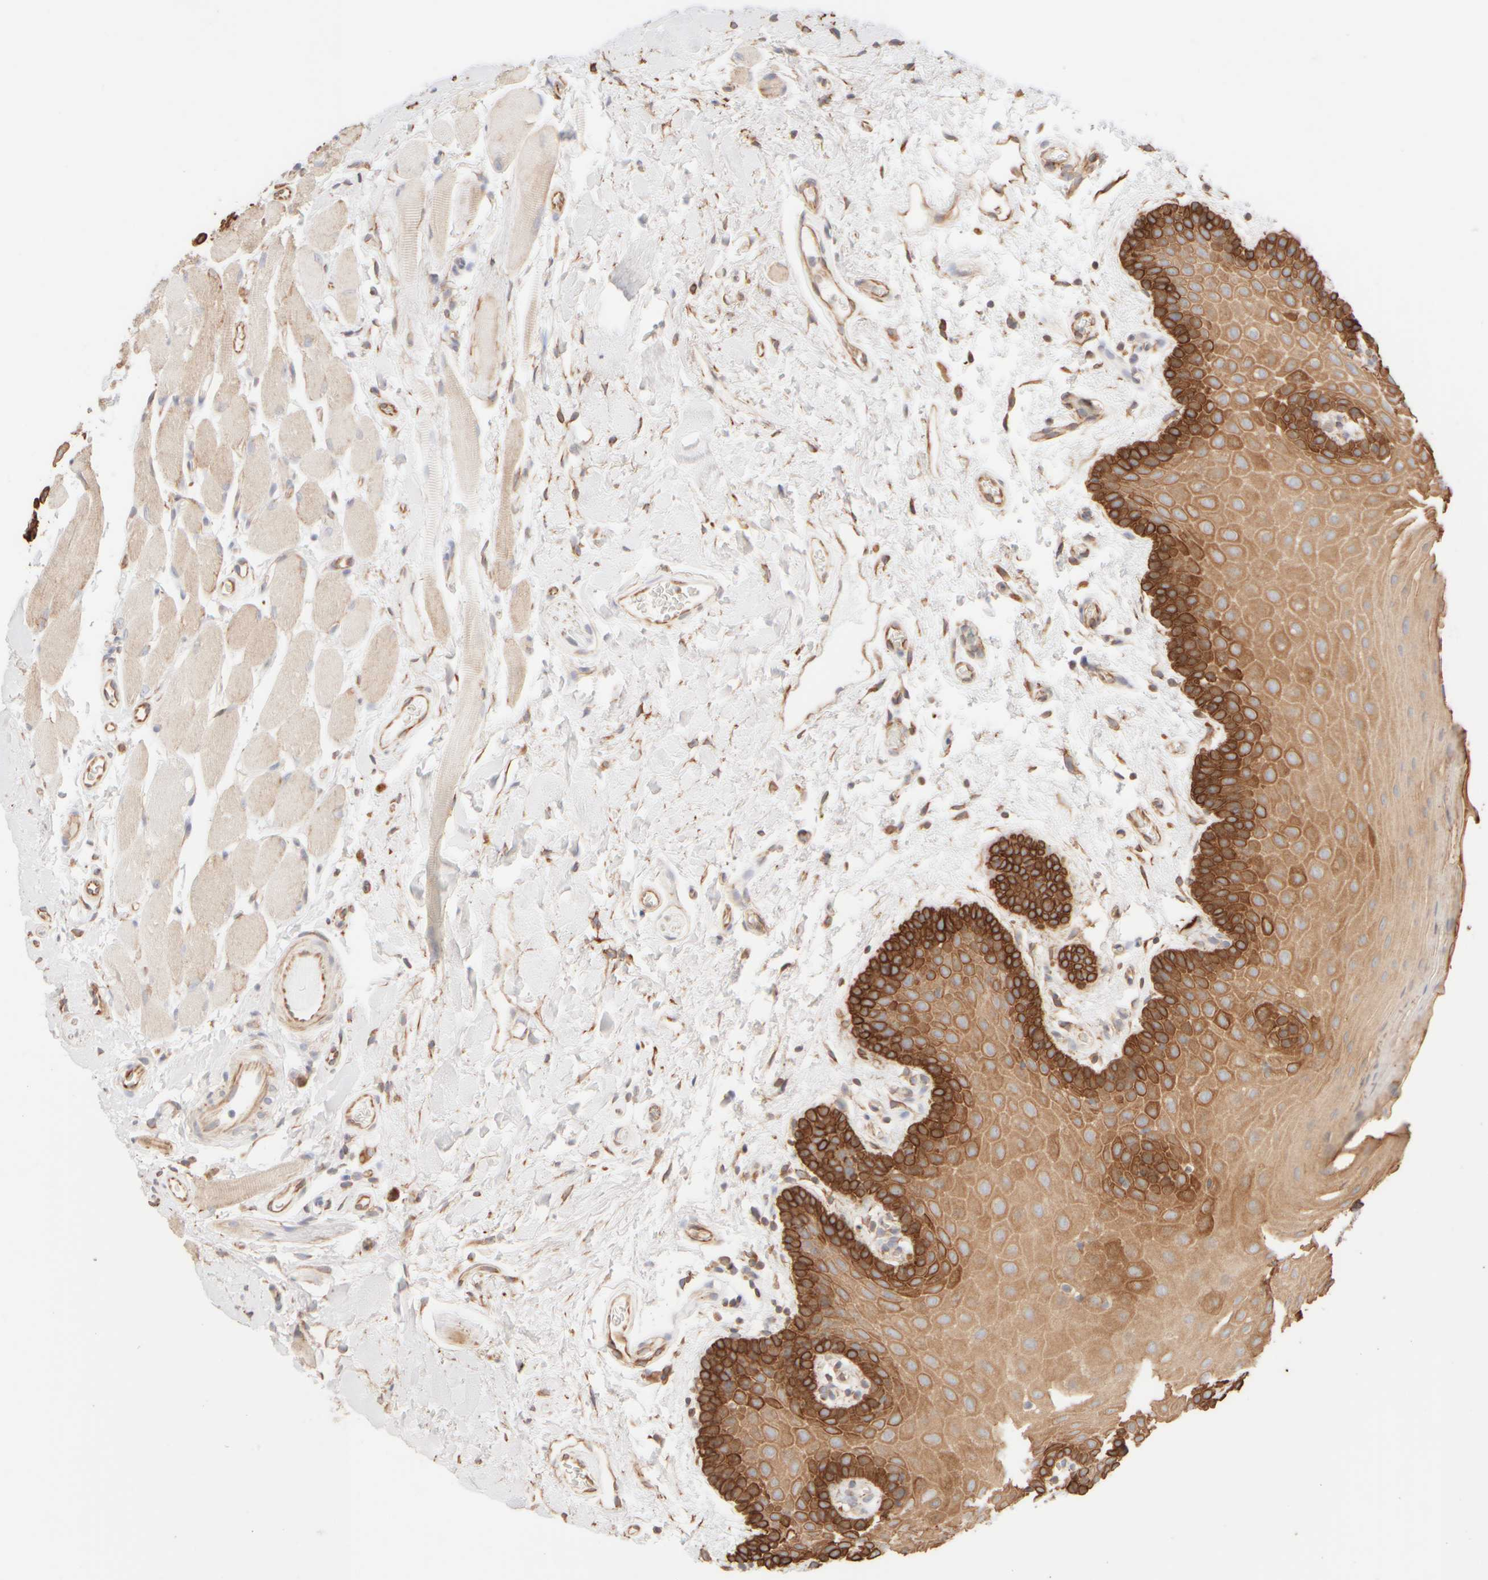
{"staining": {"intensity": "strong", "quantity": ">75%", "location": "cytoplasmic/membranous"}, "tissue": "oral mucosa", "cell_type": "Squamous epithelial cells", "image_type": "normal", "snomed": [{"axis": "morphology", "description": "Normal tissue, NOS"}, {"axis": "topography", "description": "Oral tissue"}], "caption": "A brown stain highlights strong cytoplasmic/membranous expression of a protein in squamous epithelial cells of benign human oral mucosa.", "gene": "KRT15", "patient": {"sex": "male", "age": 62}}